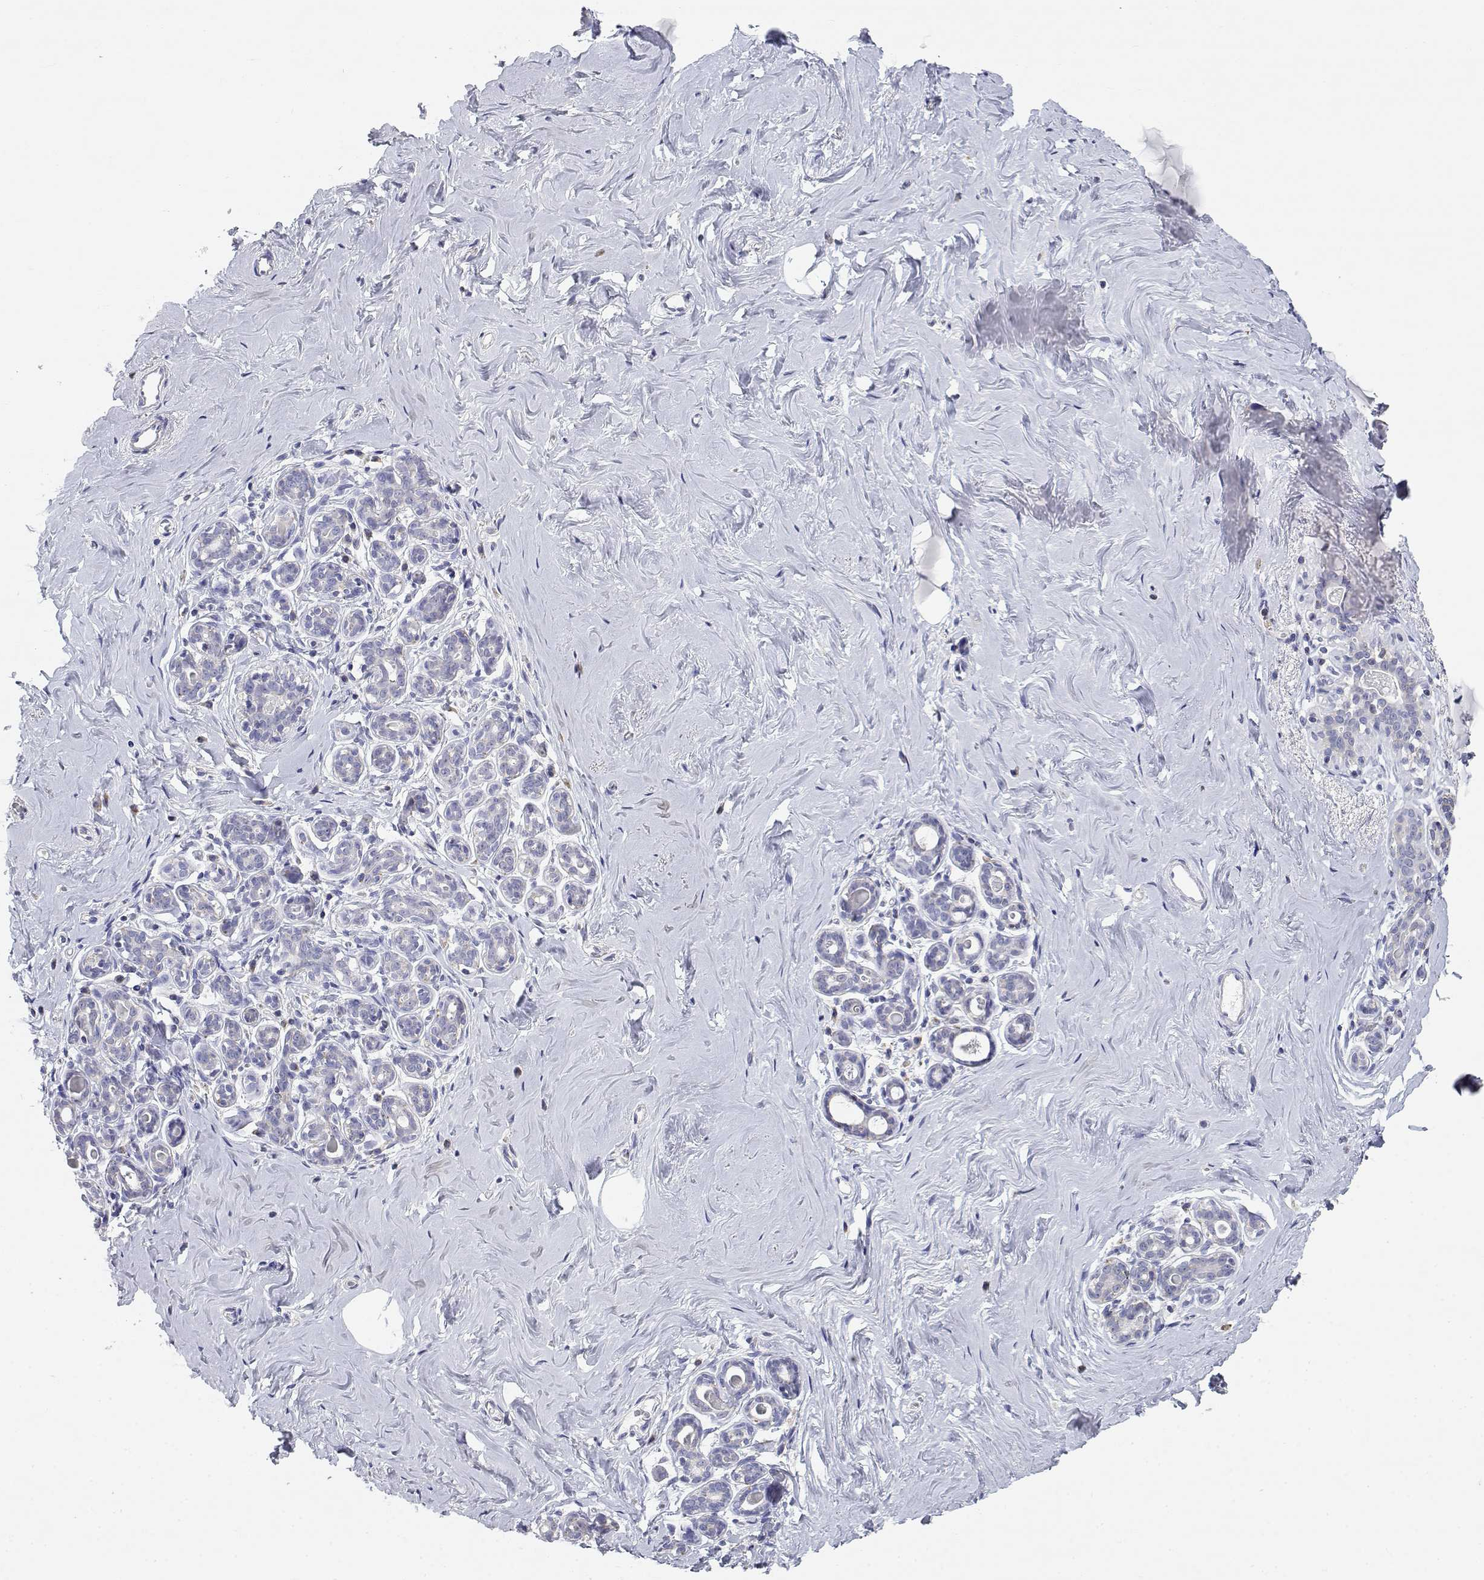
{"staining": {"intensity": "negative", "quantity": "none", "location": "none"}, "tissue": "breast", "cell_type": "Adipocytes", "image_type": "normal", "snomed": [{"axis": "morphology", "description": "Normal tissue, NOS"}, {"axis": "topography", "description": "Skin"}, {"axis": "topography", "description": "Breast"}], "caption": "Micrograph shows no significant protein positivity in adipocytes of normal breast. Brightfield microscopy of IHC stained with DAB (3,3'-diaminobenzidine) (brown) and hematoxylin (blue), captured at high magnification.", "gene": "ADA", "patient": {"sex": "female", "age": 43}}